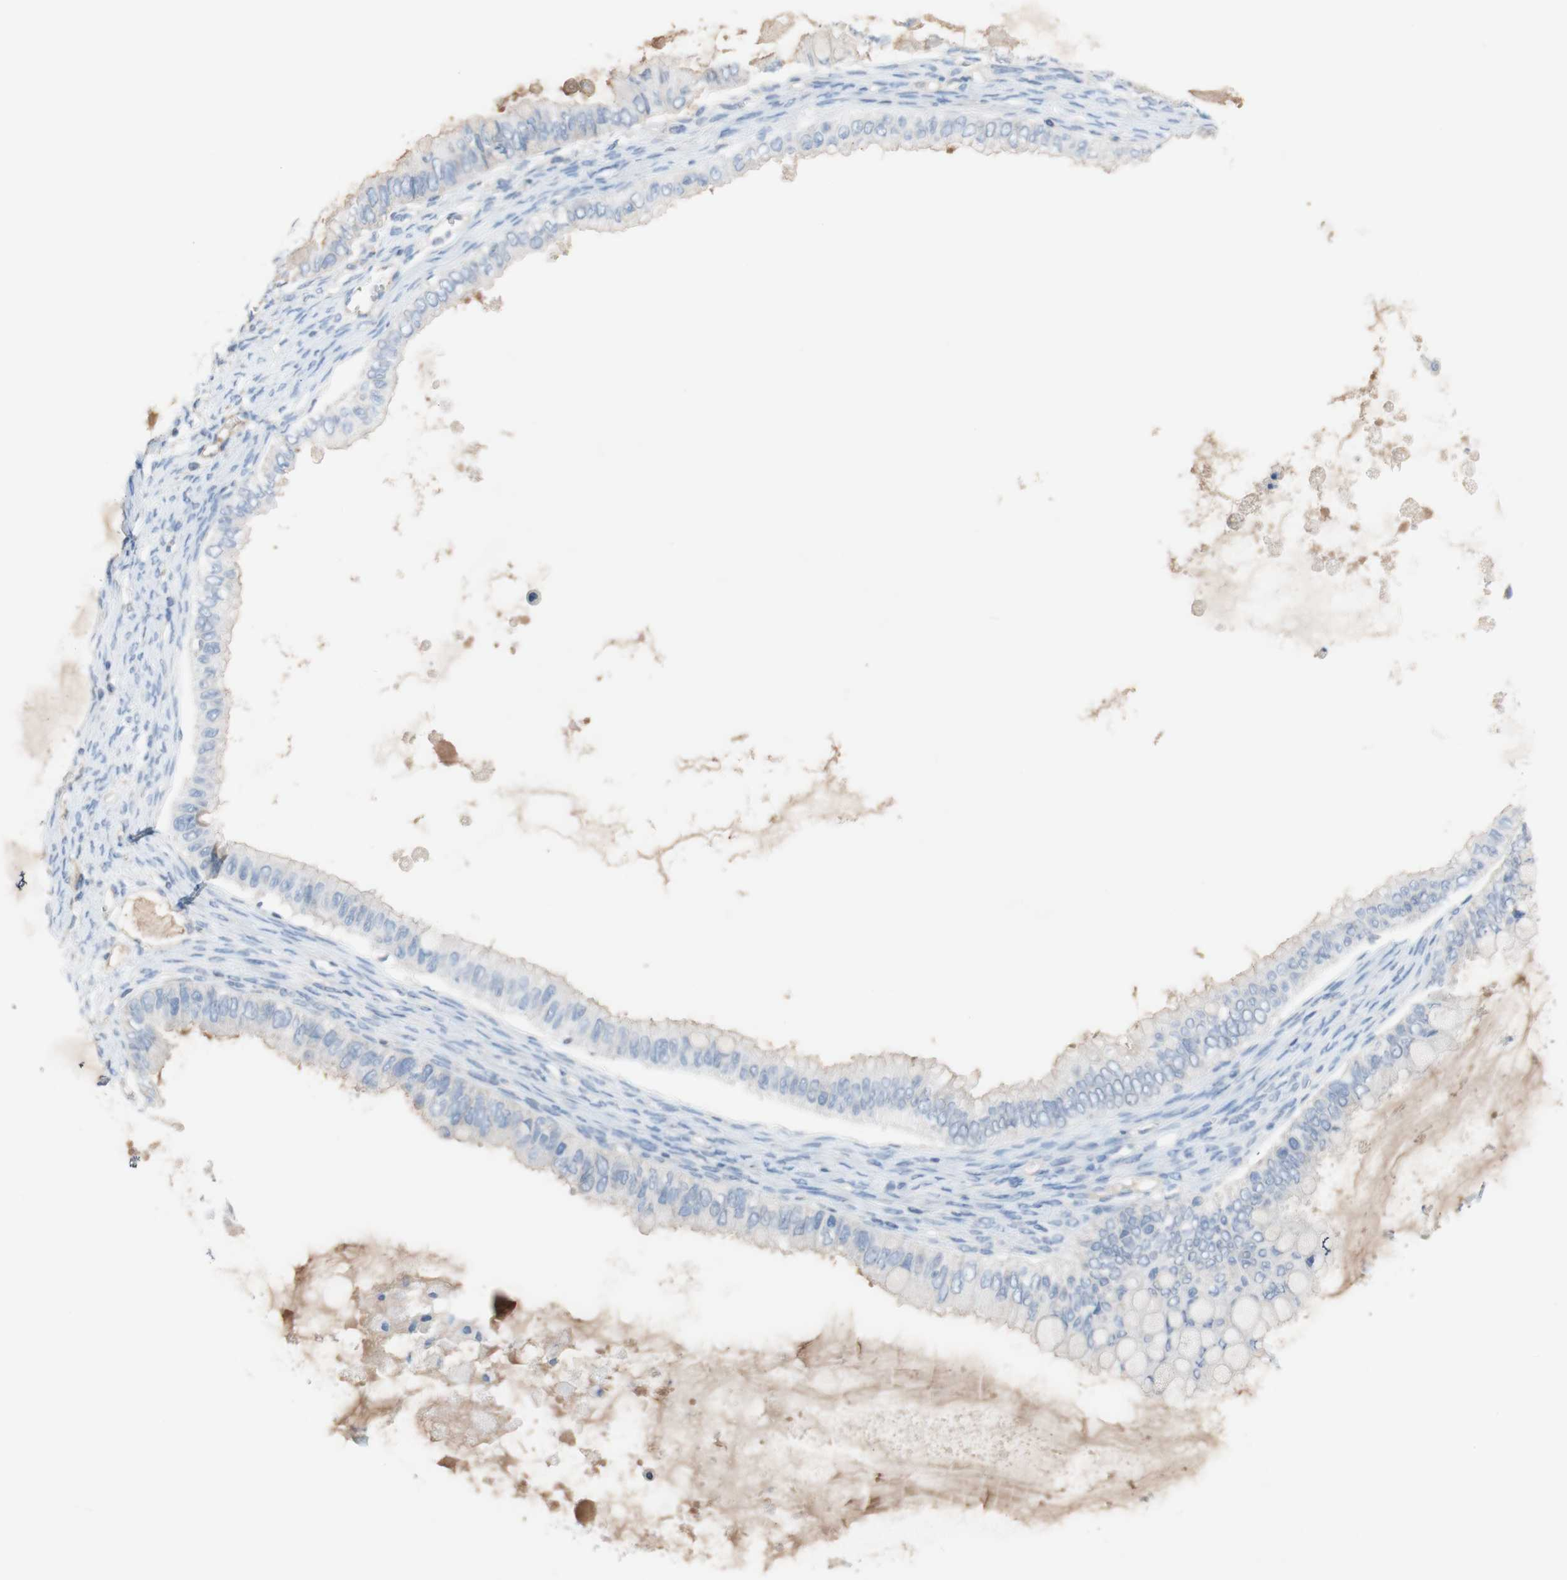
{"staining": {"intensity": "weak", "quantity": ">75%", "location": "cytoplasmic/membranous"}, "tissue": "ovarian cancer", "cell_type": "Tumor cells", "image_type": "cancer", "snomed": [{"axis": "morphology", "description": "Cystadenocarcinoma, mucinous, NOS"}, {"axis": "topography", "description": "Ovary"}], "caption": "IHC (DAB (3,3'-diaminobenzidine)) staining of human mucinous cystadenocarcinoma (ovarian) exhibits weak cytoplasmic/membranous protein positivity in about >75% of tumor cells.", "gene": "PACSIN1", "patient": {"sex": "female", "age": 80}}